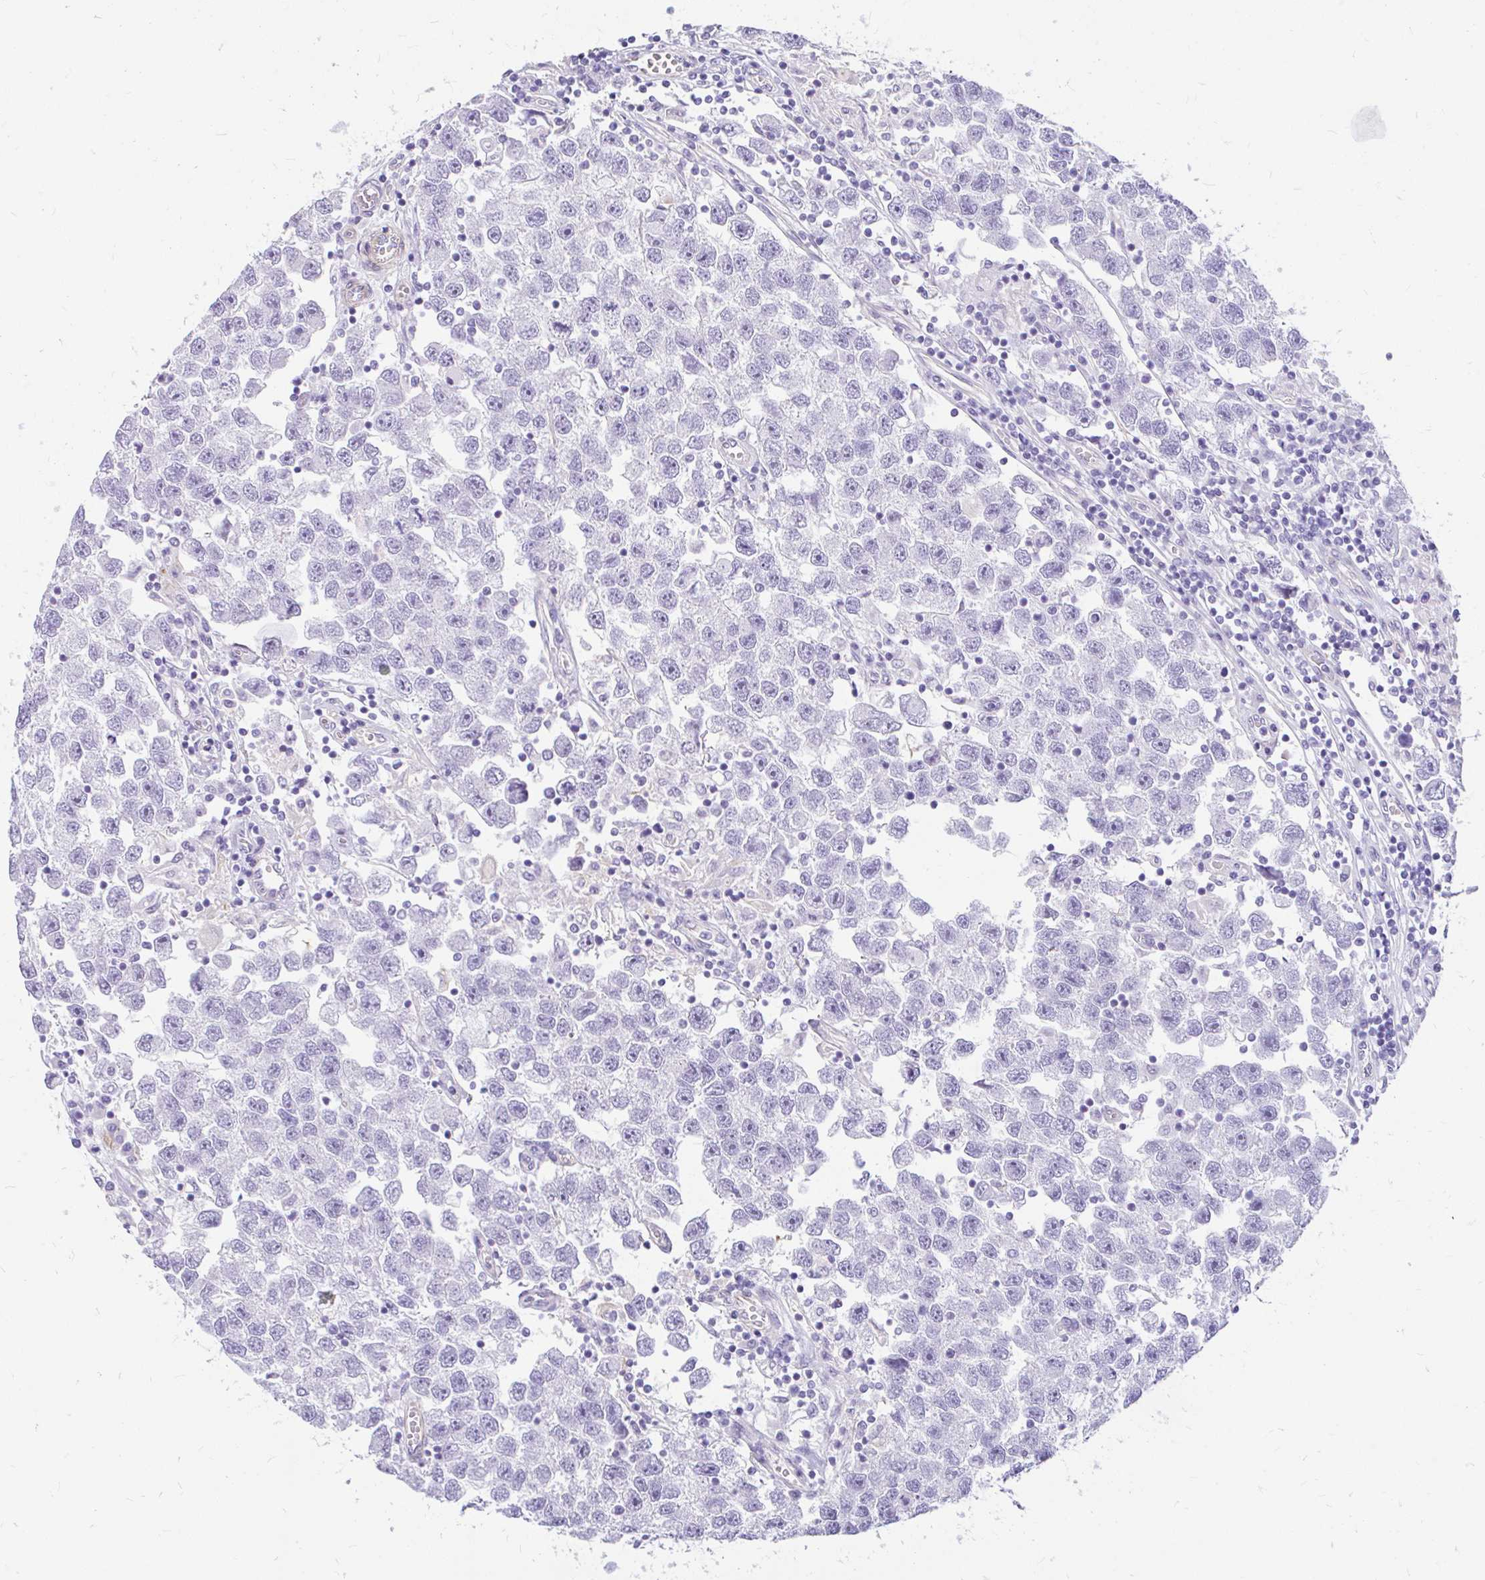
{"staining": {"intensity": "negative", "quantity": "none", "location": "none"}, "tissue": "testis cancer", "cell_type": "Tumor cells", "image_type": "cancer", "snomed": [{"axis": "morphology", "description": "Seminoma, NOS"}, {"axis": "topography", "description": "Testis"}], "caption": "DAB immunohistochemical staining of human testis cancer exhibits no significant staining in tumor cells.", "gene": "FAM83C", "patient": {"sex": "male", "age": 26}}